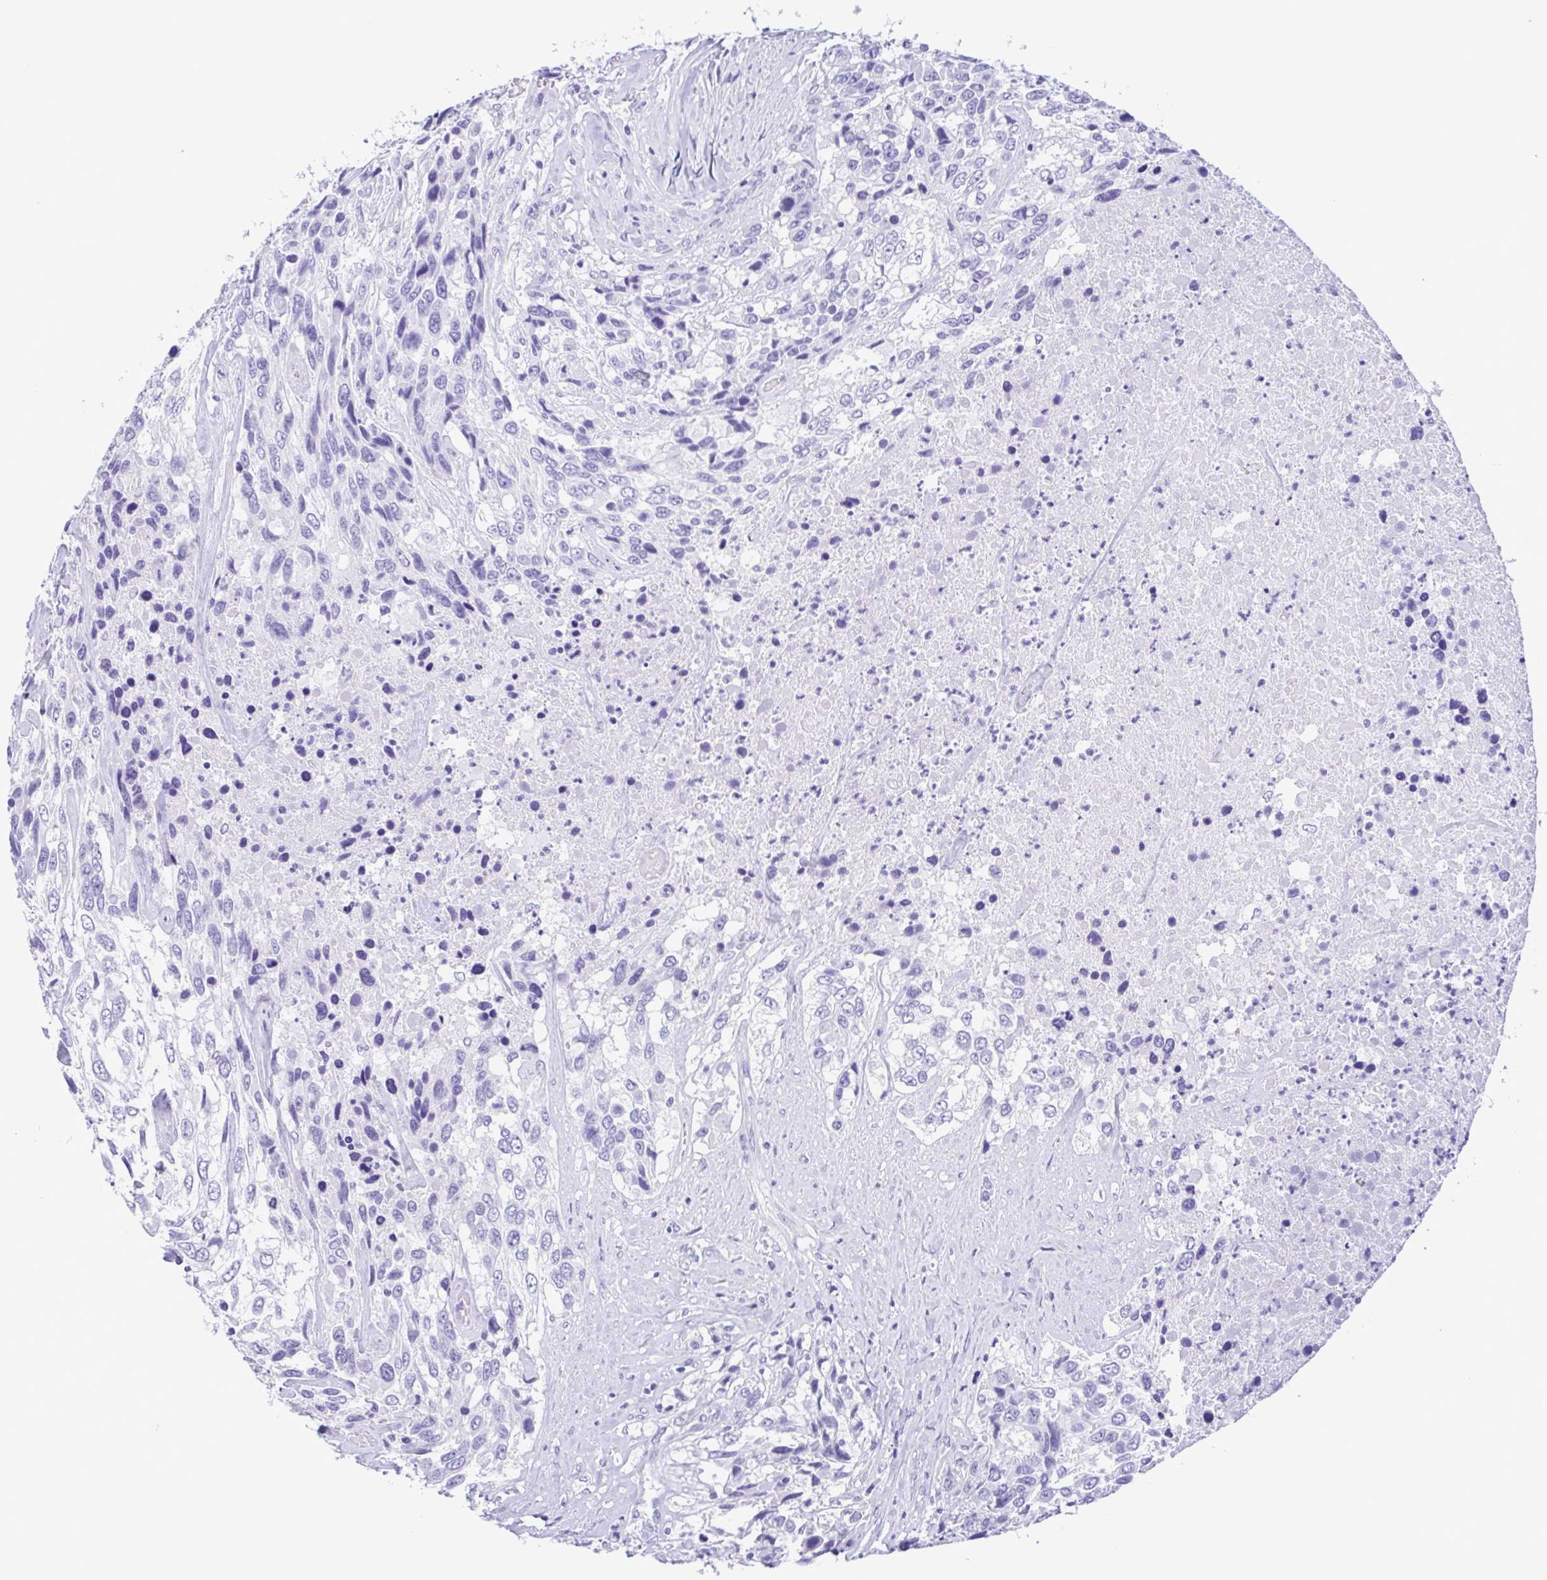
{"staining": {"intensity": "negative", "quantity": "none", "location": "none"}, "tissue": "urothelial cancer", "cell_type": "Tumor cells", "image_type": "cancer", "snomed": [{"axis": "morphology", "description": "Urothelial carcinoma, High grade"}, {"axis": "topography", "description": "Urinary bladder"}], "caption": "Immunohistochemistry histopathology image of human urothelial cancer stained for a protein (brown), which exhibits no positivity in tumor cells. The staining is performed using DAB (3,3'-diaminobenzidine) brown chromogen with nuclei counter-stained in using hematoxylin.", "gene": "TSPY2", "patient": {"sex": "female", "age": 70}}